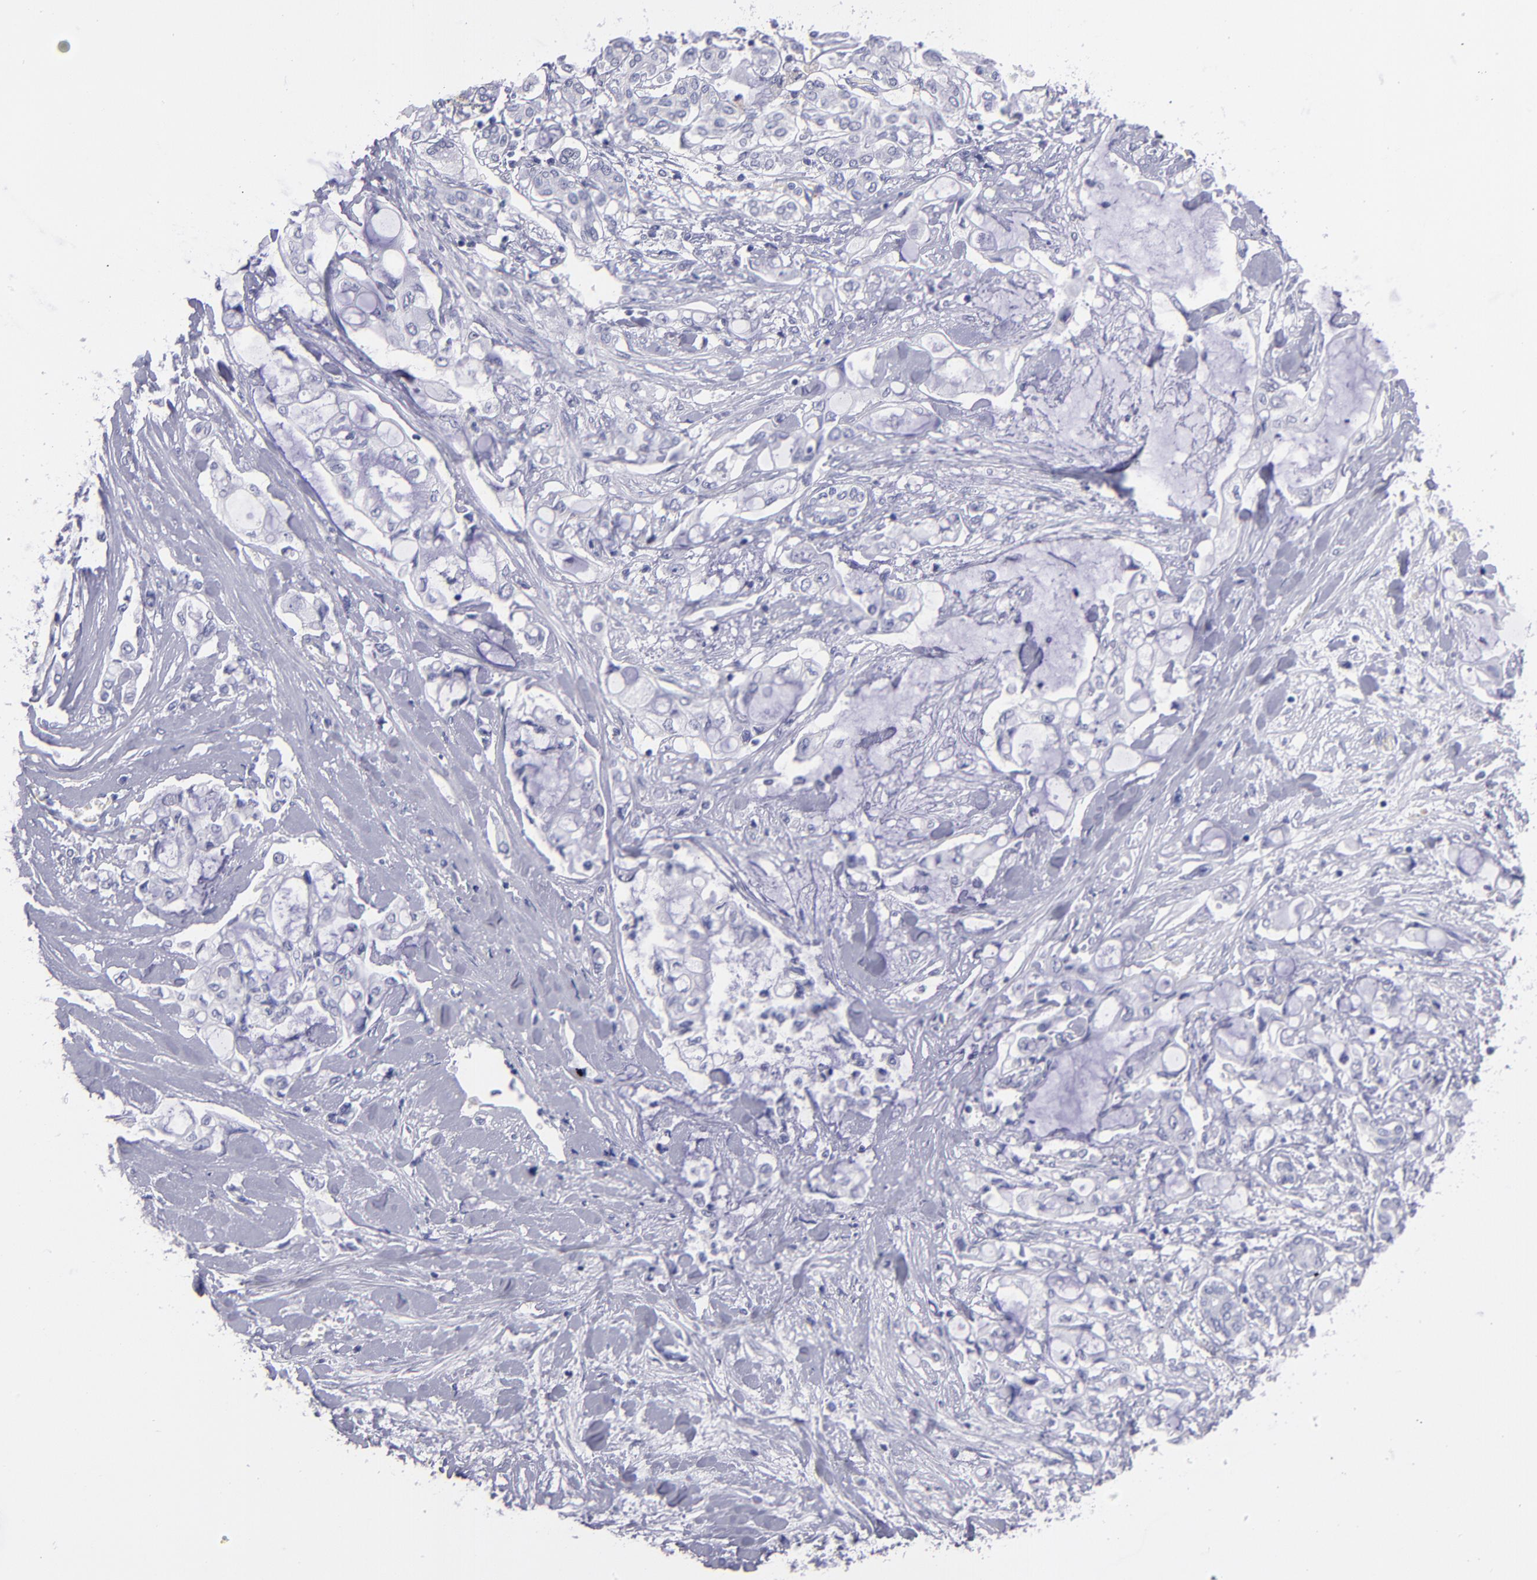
{"staining": {"intensity": "negative", "quantity": "none", "location": "none"}, "tissue": "pancreatic cancer", "cell_type": "Tumor cells", "image_type": "cancer", "snomed": [{"axis": "morphology", "description": "Adenocarcinoma, NOS"}, {"axis": "topography", "description": "Pancreas"}], "caption": "A photomicrograph of human pancreatic adenocarcinoma is negative for staining in tumor cells.", "gene": "MB", "patient": {"sex": "female", "age": 70}}